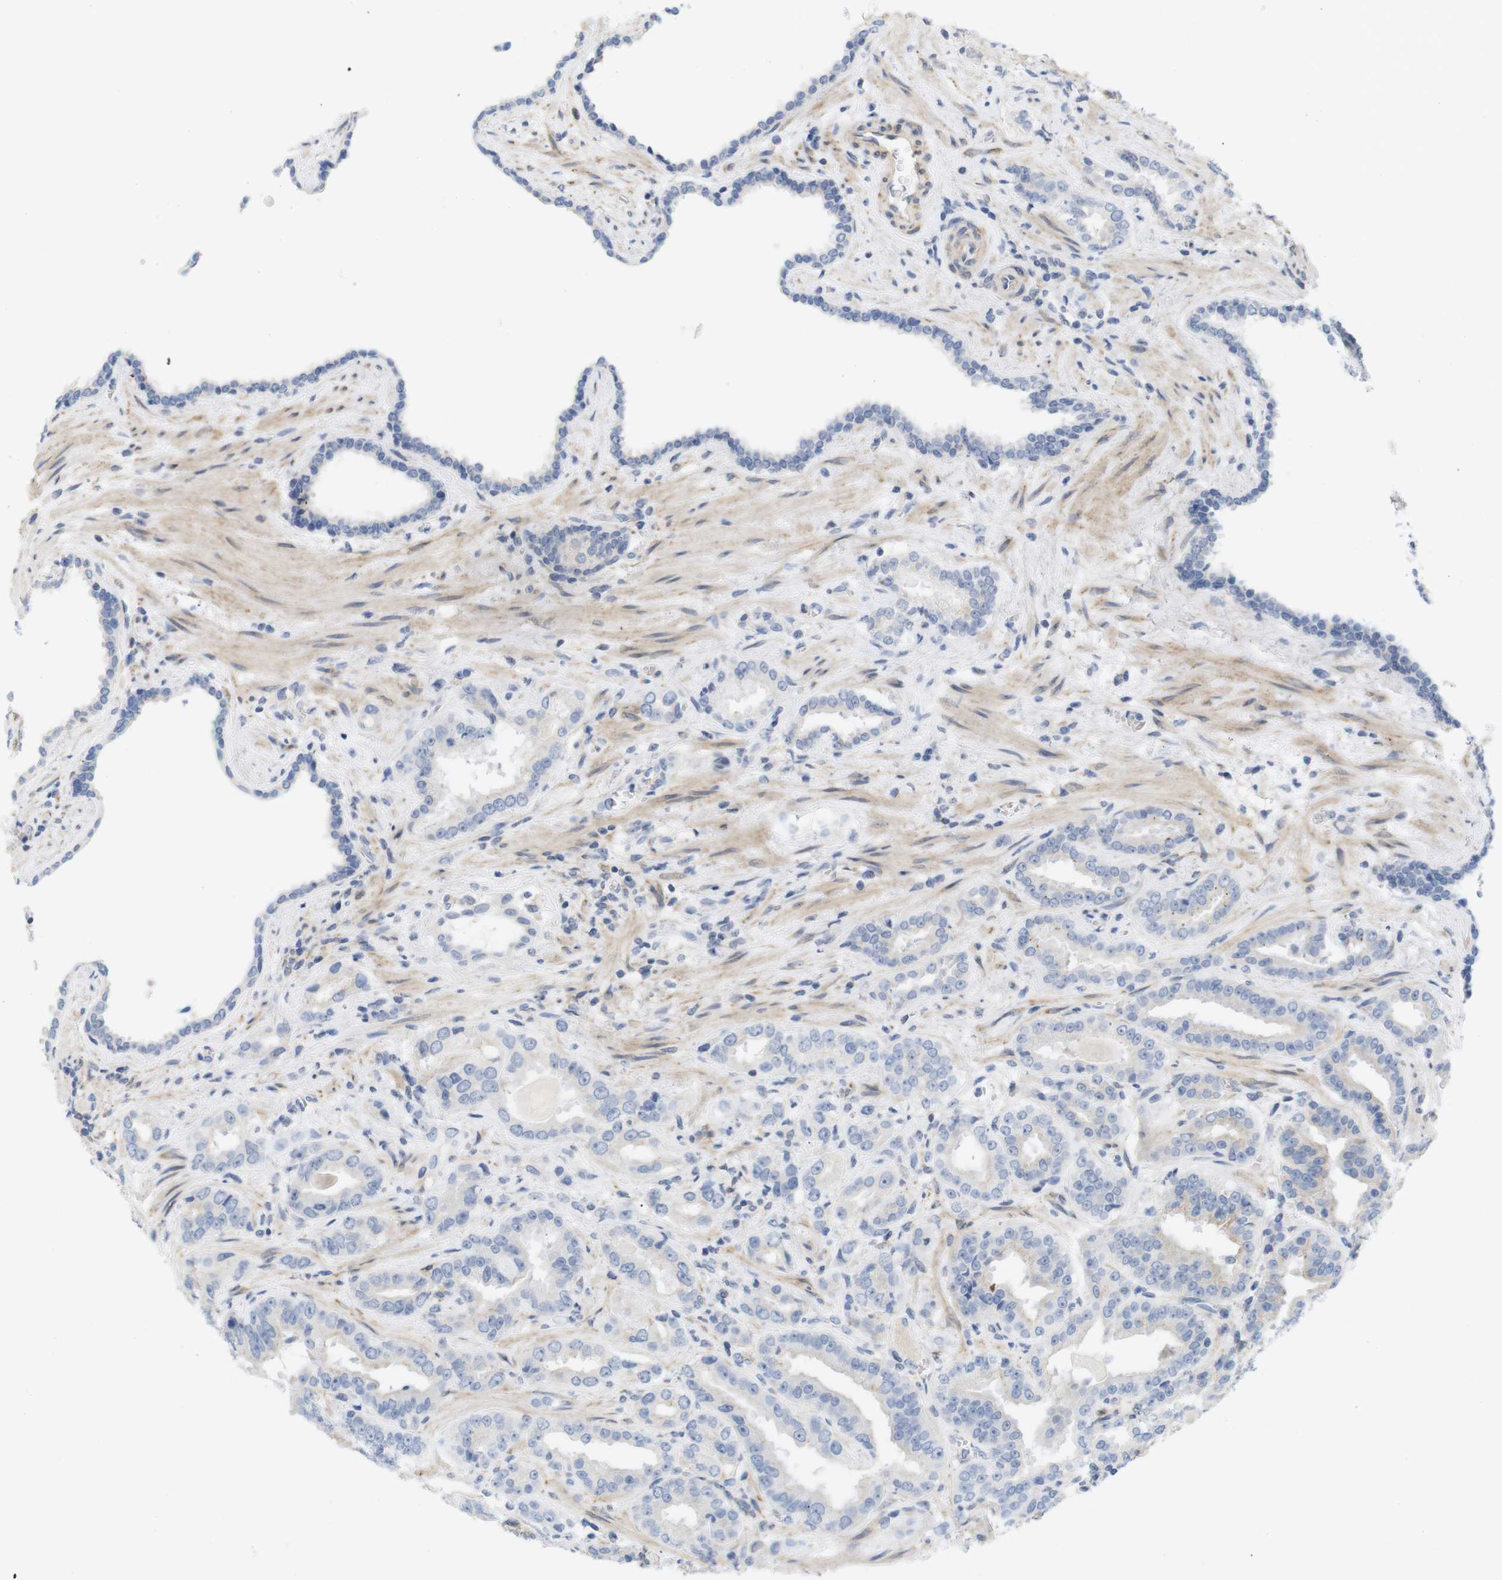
{"staining": {"intensity": "negative", "quantity": "none", "location": "none"}, "tissue": "prostate cancer", "cell_type": "Tumor cells", "image_type": "cancer", "snomed": [{"axis": "morphology", "description": "Adenocarcinoma, Low grade"}, {"axis": "topography", "description": "Prostate"}], "caption": "Prostate cancer (low-grade adenocarcinoma) stained for a protein using immunohistochemistry exhibits no positivity tumor cells.", "gene": "ITPR1", "patient": {"sex": "male", "age": 60}}